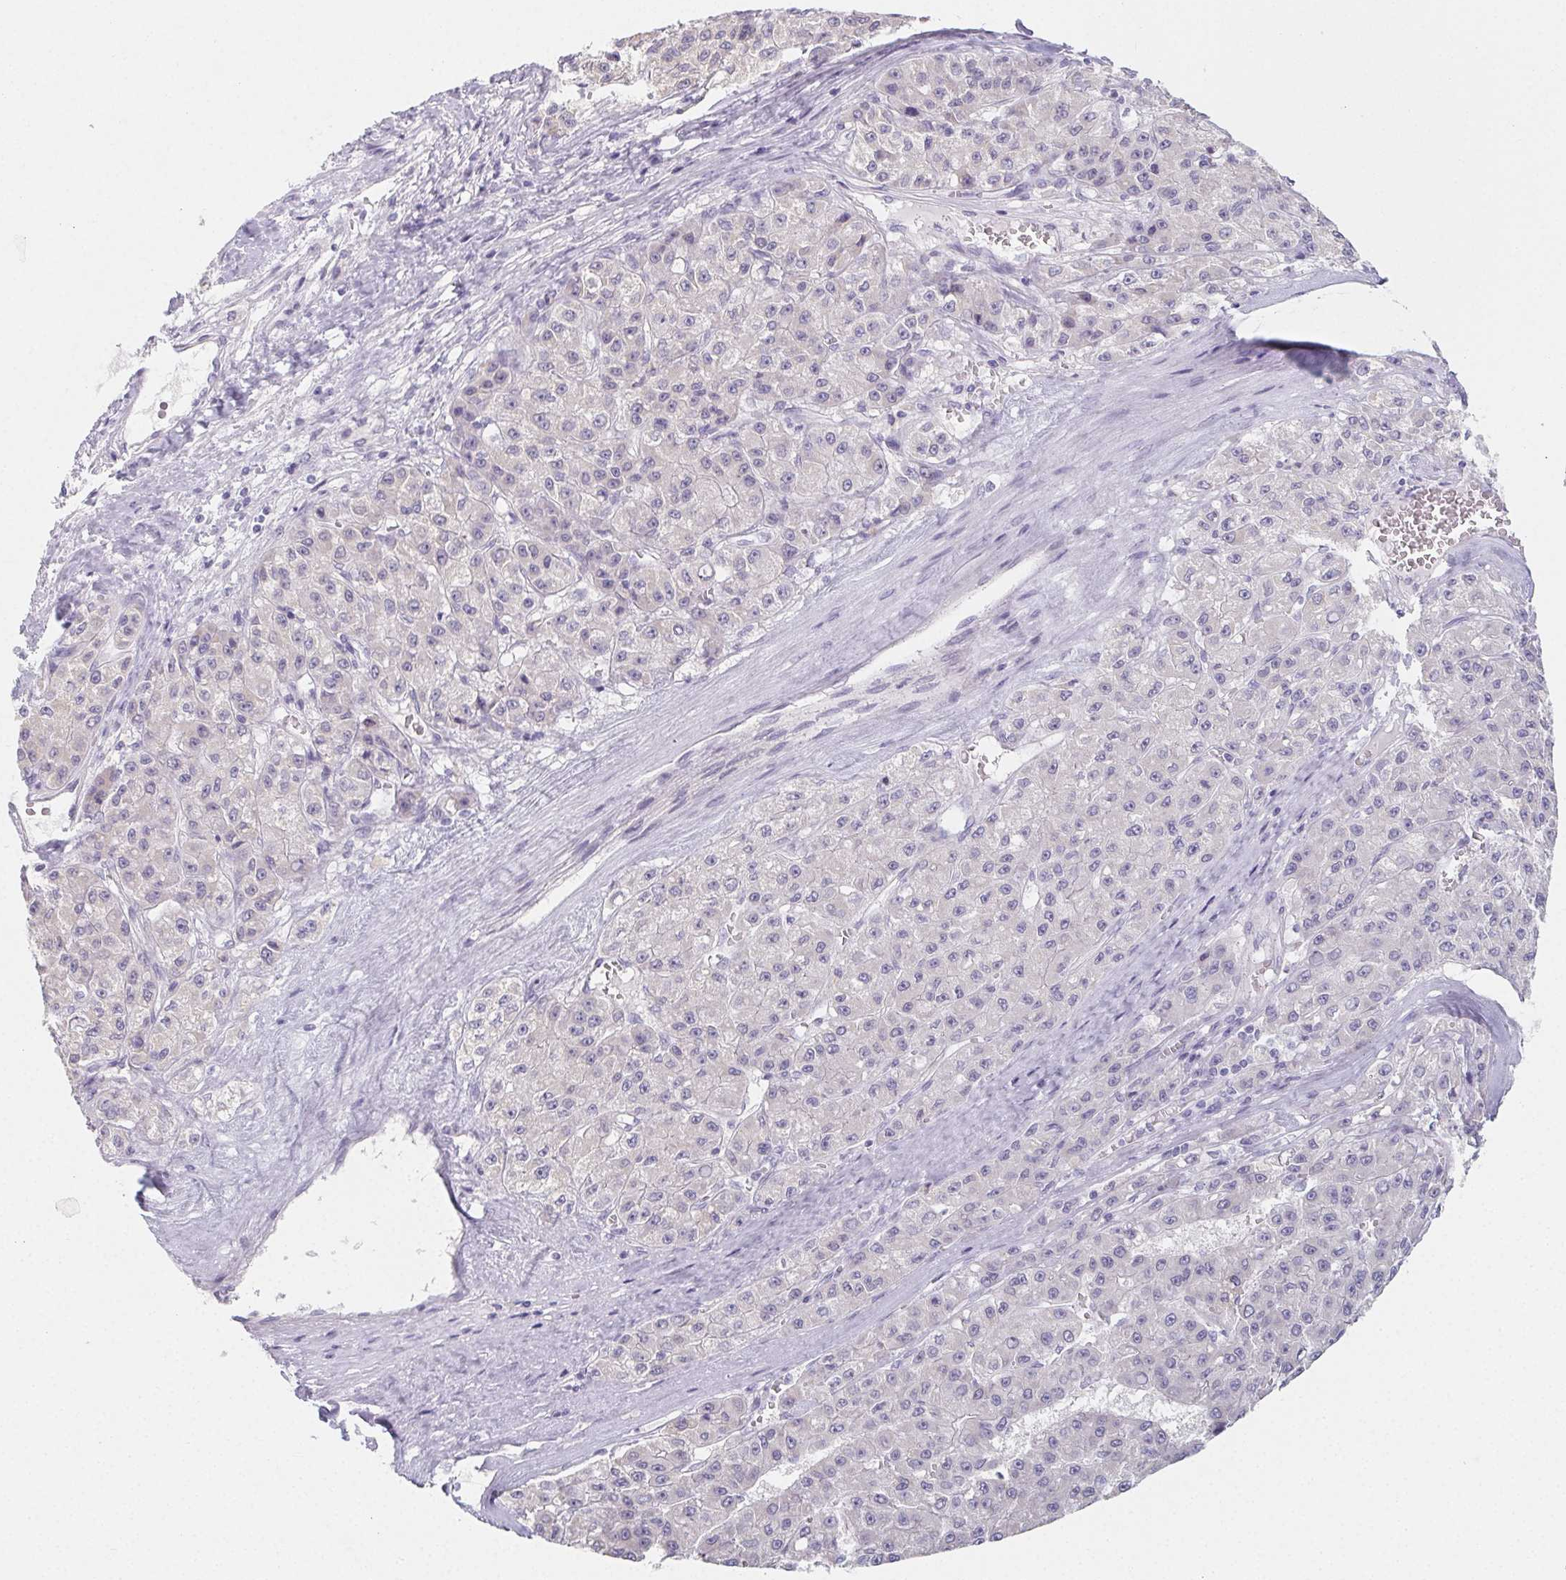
{"staining": {"intensity": "negative", "quantity": "none", "location": "none"}, "tissue": "liver cancer", "cell_type": "Tumor cells", "image_type": "cancer", "snomed": [{"axis": "morphology", "description": "Carcinoma, Hepatocellular, NOS"}, {"axis": "topography", "description": "Liver"}], "caption": "DAB immunohistochemical staining of liver hepatocellular carcinoma shows no significant expression in tumor cells.", "gene": "GLIPR1L1", "patient": {"sex": "male", "age": 70}}